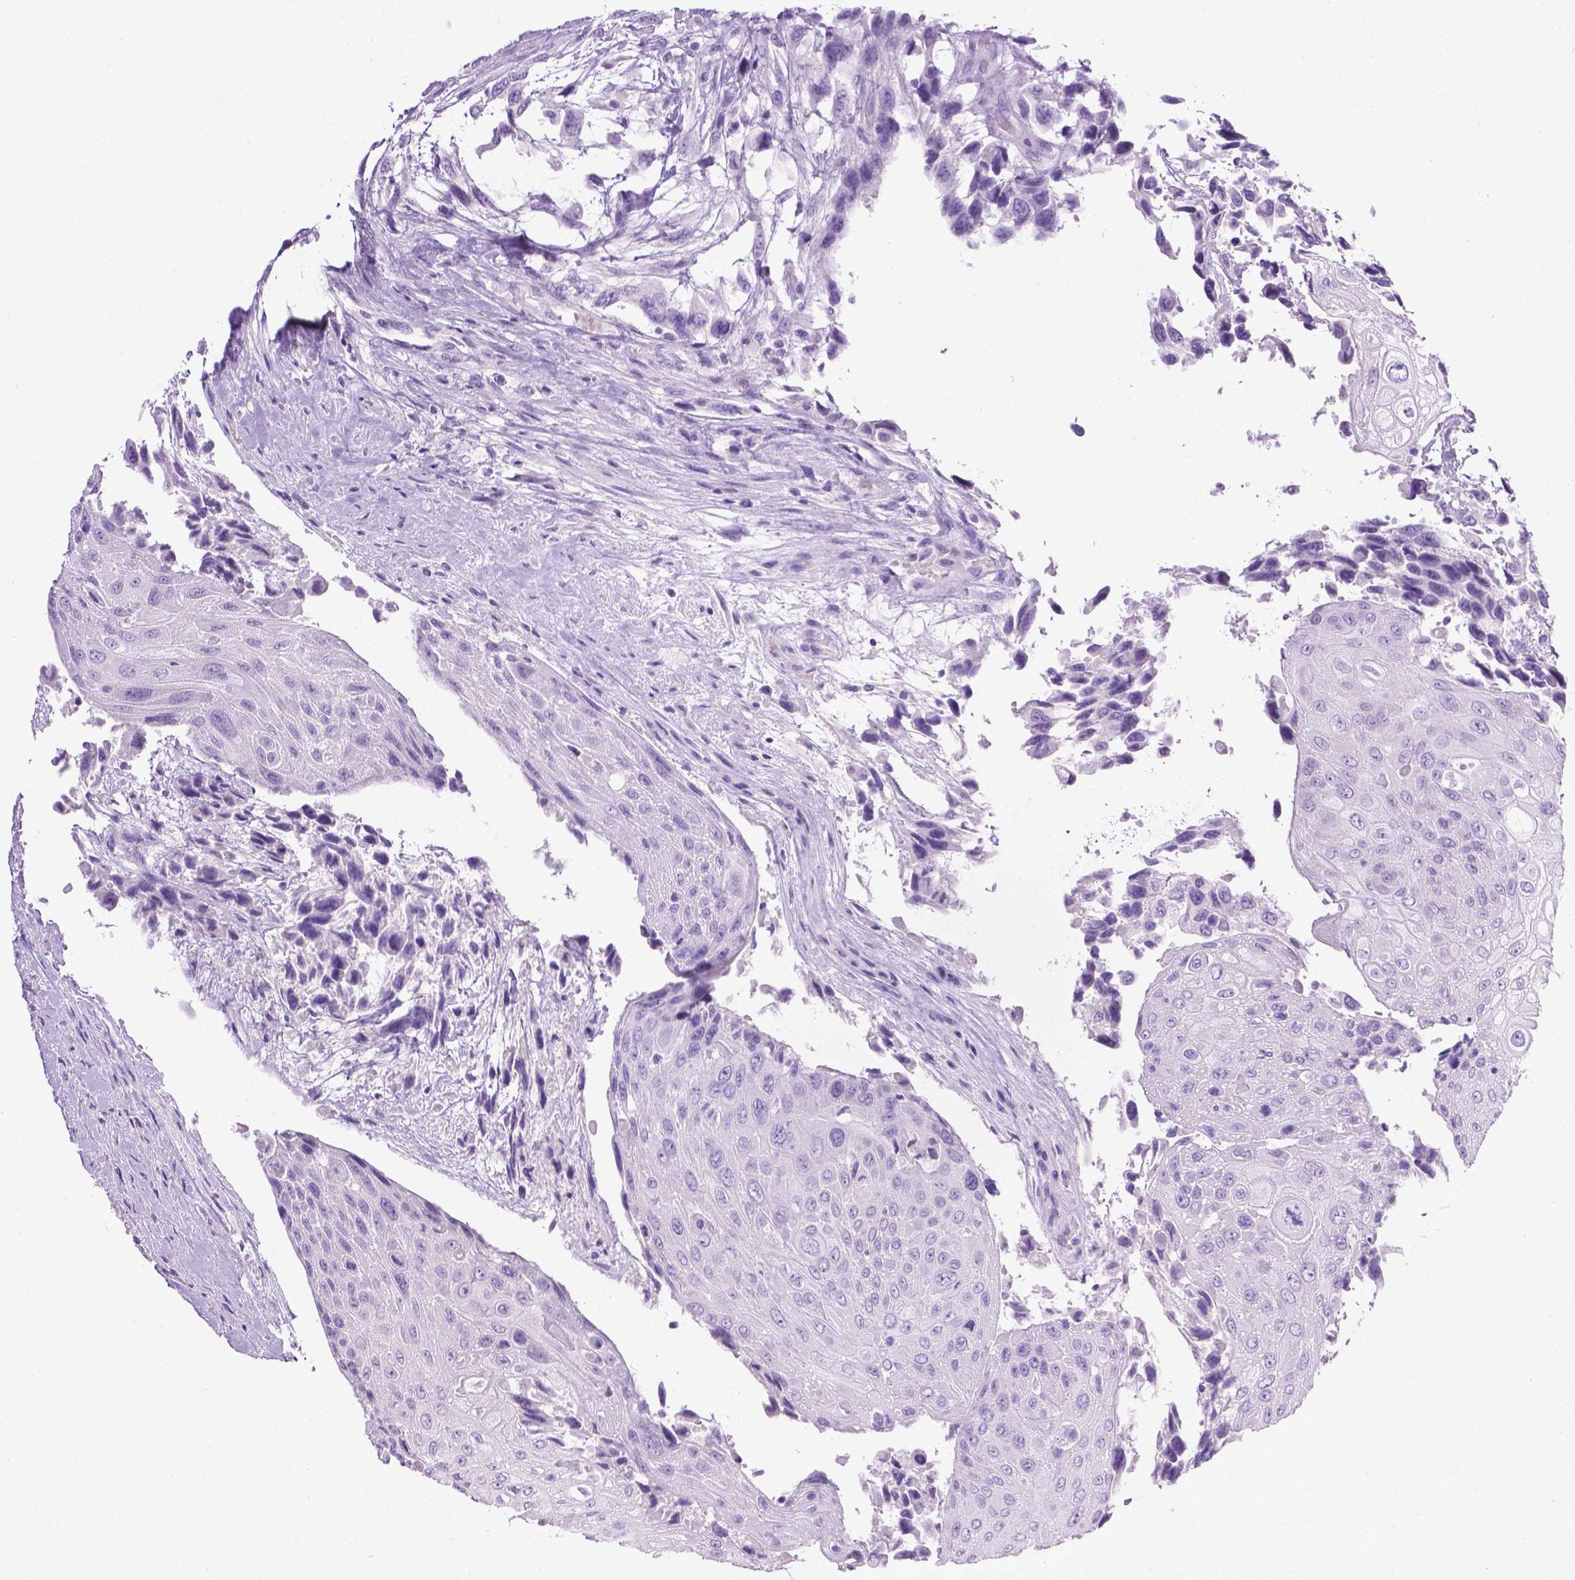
{"staining": {"intensity": "negative", "quantity": "none", "location": "none"}, "tissue": "urothelial cancer", "cell_type": "Tumor cells", "image_type": "cancer", "snomed": [{"axis": "morphology", "description": "Urothelial carcinoma, High grade"}, {"axis": "topography", "description": "Urinary bladder"}], "caption": "The micrograph displays no staining of tumor cells in urothelial cancer.", "gene": "LELP1", "patient": {"sex": "female", "age": 70}}